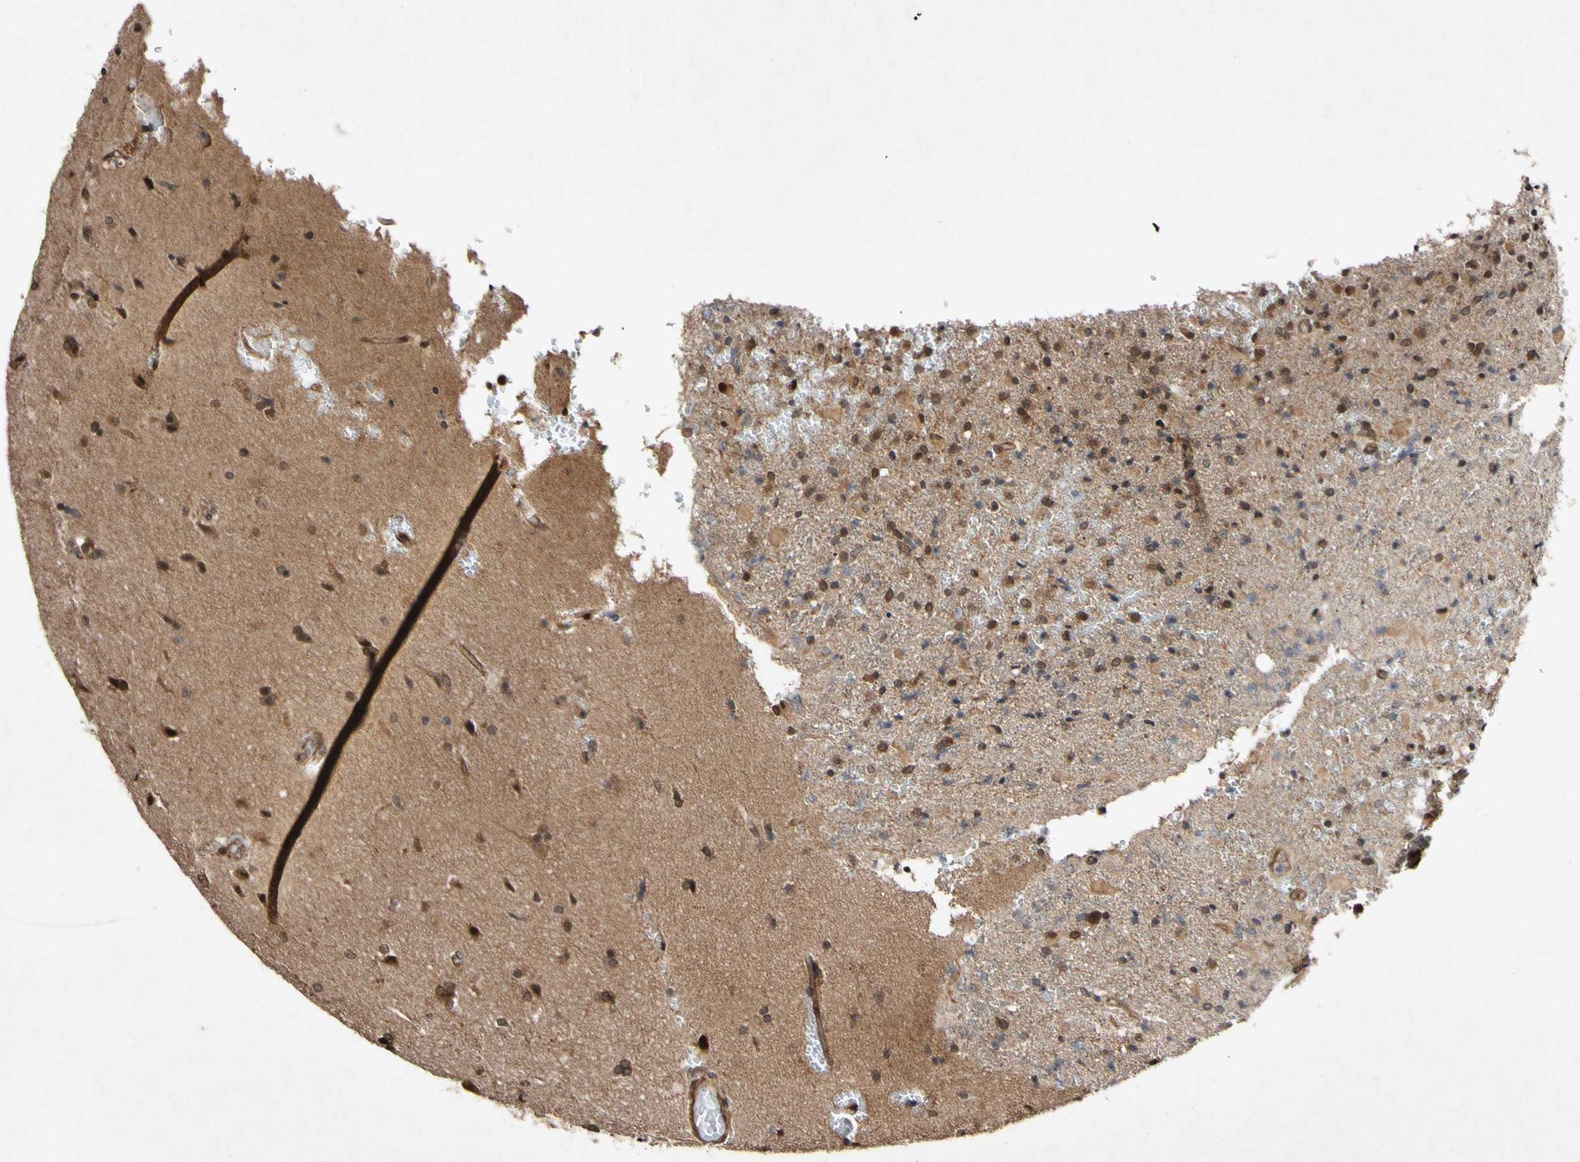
{"staining": {"intensity": "moderate", "quantity": ">75%", "location": "cytoplasmic/membranous,nuclear"}, "tissue": "glioma", "cell_type": "Tumor cells", "image_type": "cancer", "snomed": [{"axis": "morphology", "description": "Glioma, malignant, High grade"}, {"axis": "topography", "description": "Brain"}], "caption": "Protein expression analysis of human malignant glioma (high-grade) reveals moderate cytoplasmic/membranous and nuclear staining in approximately >75% of tumor cells.", "gene": "CSNK1E", "patient": {"sex": "male", "age": 71}}